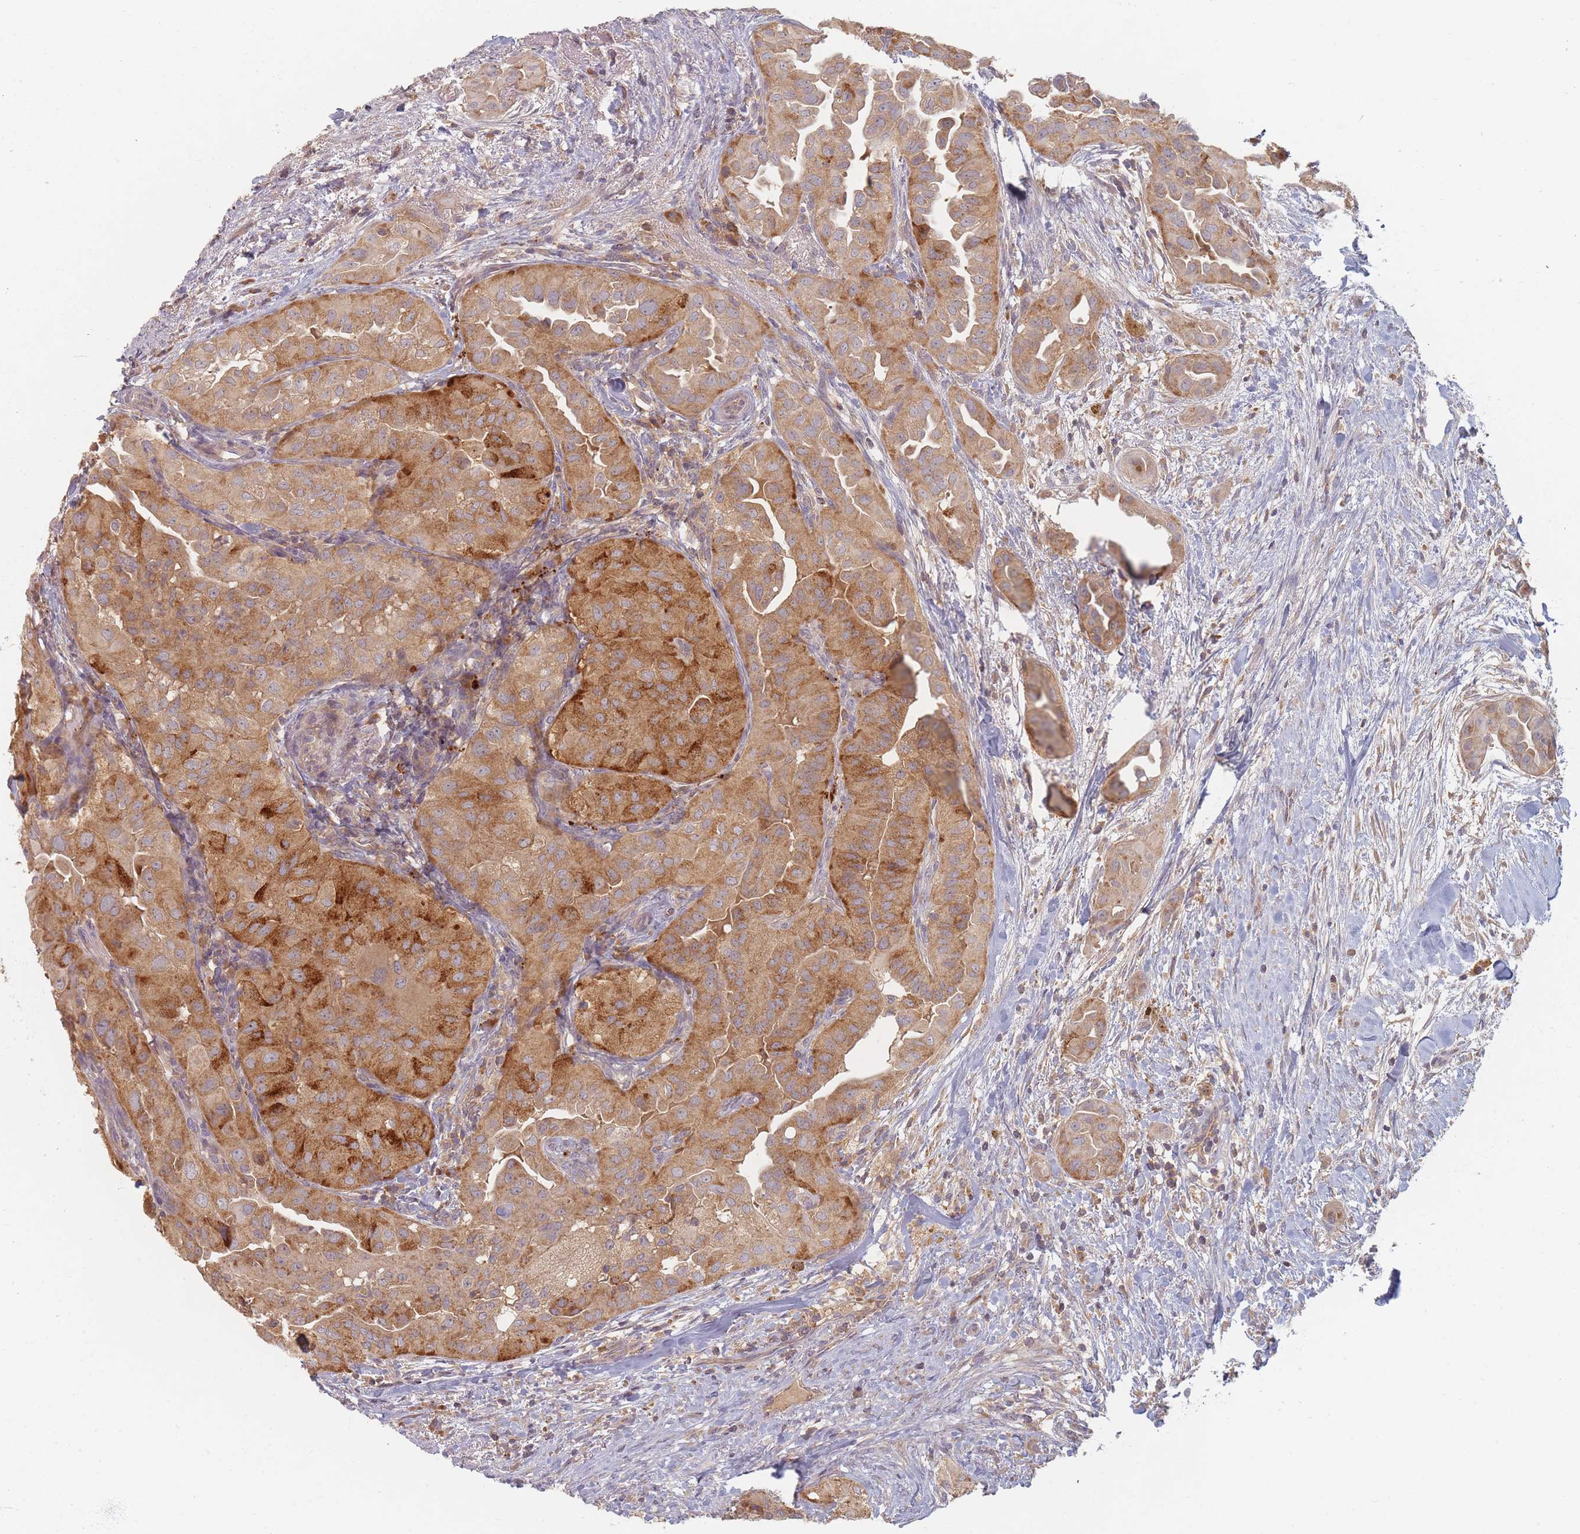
{"staining": {"intensity": "moderate", "quantity": ">75%", "location": "cytoplasmic/membranous"}, "tissue": "thyroid cancer", "cell_type": "Tumor cells", "image_type": "cancer", "snomed": [{"axis": "morphology", "description": "Normal tissue, NOS"}, {"axis": "morphology", "description": "Papillary adenocarcinoma, NOS"}, {"axis": "topography", "description": "Thyroid gland"}], "caption": "A histopathology image of thyroid cancer (papillary adenocarcinoma) stained for a protein reveals moderate cytoplasmic/membranous brown staining in tumor cells.", "gene": "SLC35F3", "patient": {"sex": "female", "age": 59}}